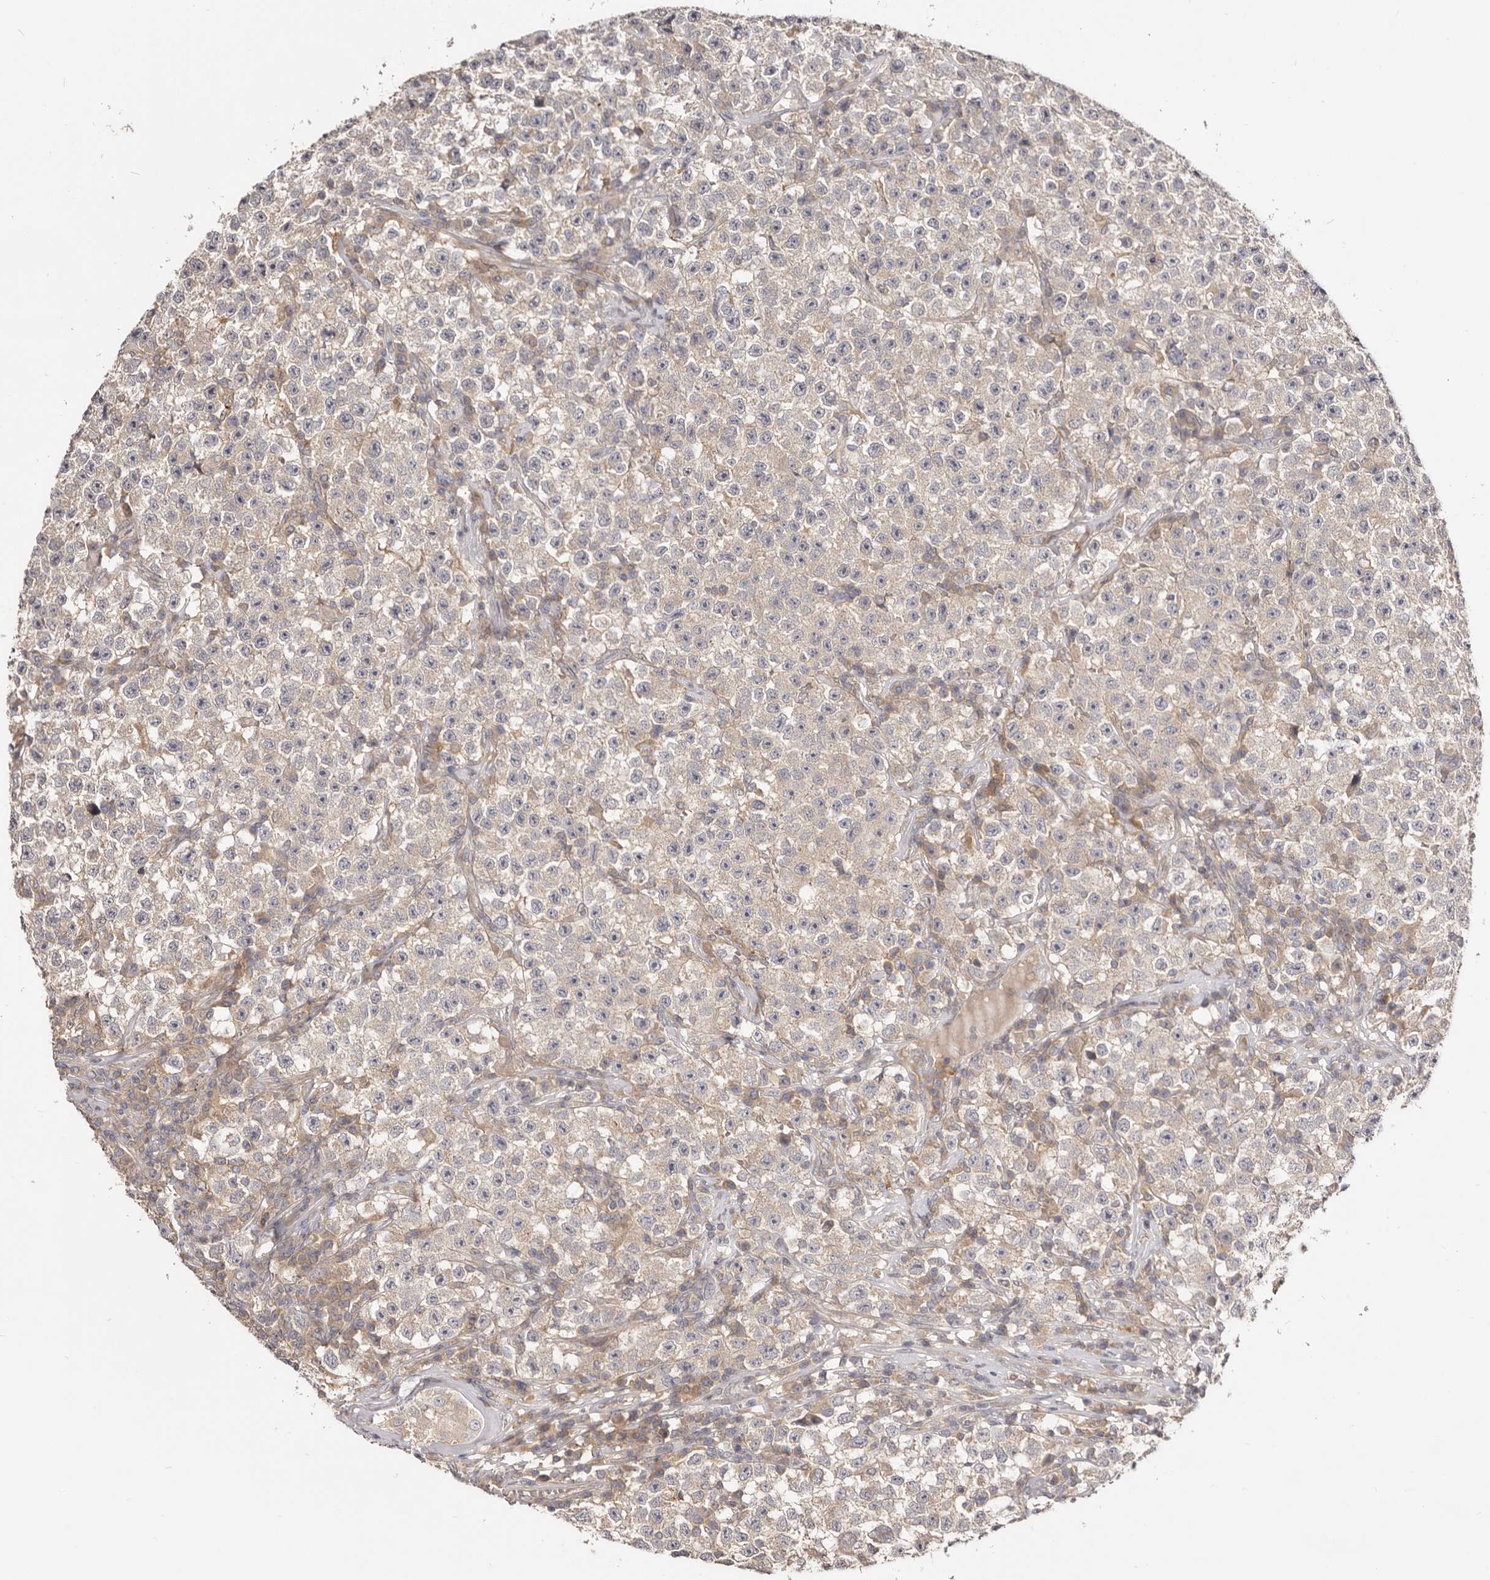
{"staining": {"intensity": "weak", "quantity": "25%-75%", "location": "cytoplasmic/membranous"}, "tissue": "testis cancer", "cell_type": "Tumor cells", "image_type": "cancer", "snomed": [{"axis": "morphology", "description": "Seminoma, NOS"}, {"axis": "topography", "description": "Testis"}], "caption": "Immunohistochemistry (IHC) of human testis cancer (seminoma) reveals low levels of weak cytoplasmic/membranous positivity in approximately 25%-75% of tumor cells. Immunohistochemistry (IHC) stains the protein in brown and the nuclei are stained blue.", "gene": "TC2N", "patient": {"sex": "male", "age": 22}}